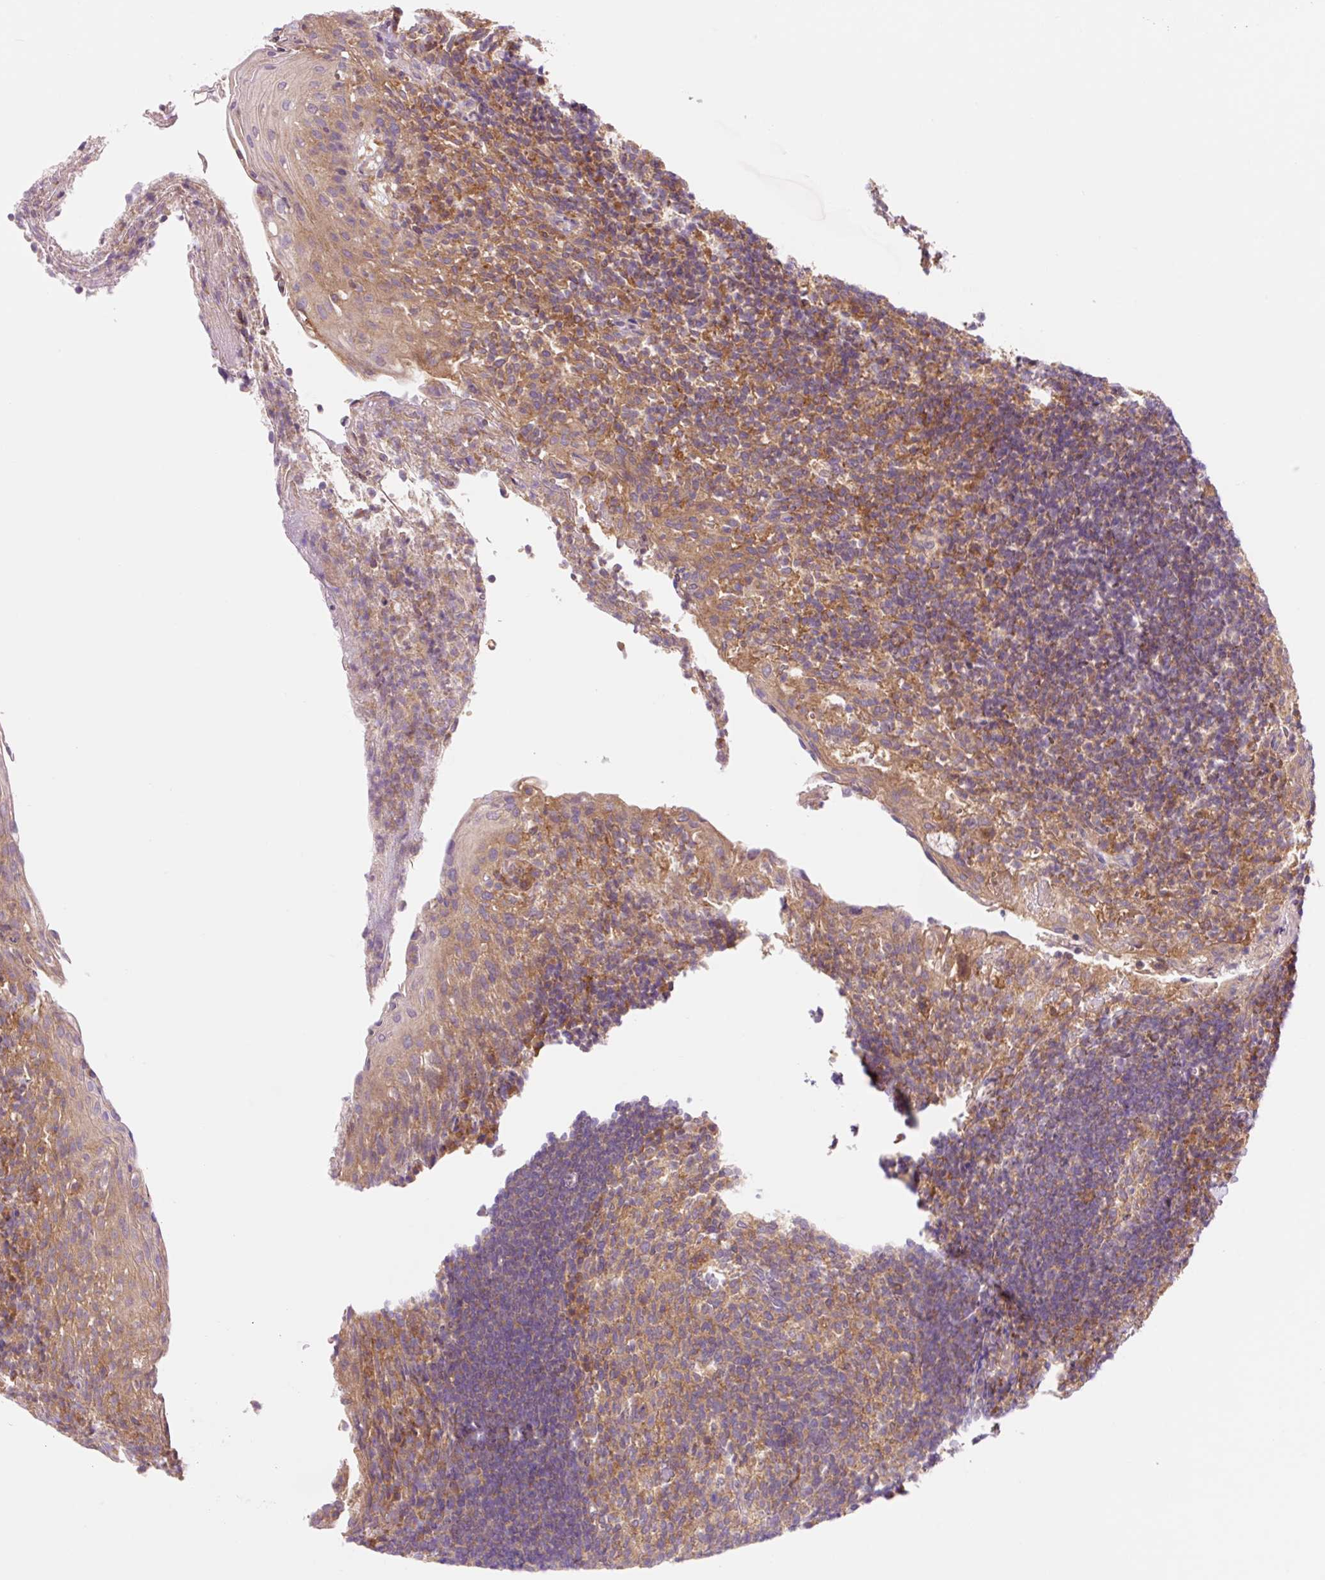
{"staining": {"intensity": "moderate", "quantity": ">75%", "location": "cytoplasmic/membranous"}, "tissue": "tonsil", "cell_type": "Germinal center cells", "image_type": "normal", "snomed": [{"axis": "morphology", "description": "Normal tissue, NOS"}, {"axis": "topography", "description": "Tonsil"}], "caption": "Brown immunohistochemical staining in benign human tonsil shows moderate cytoplasmic/membranous positivity in approximately >75% of germinal center cells.", "gene": "VPS4A", "patient": {"sex": "female", "age": 10}}